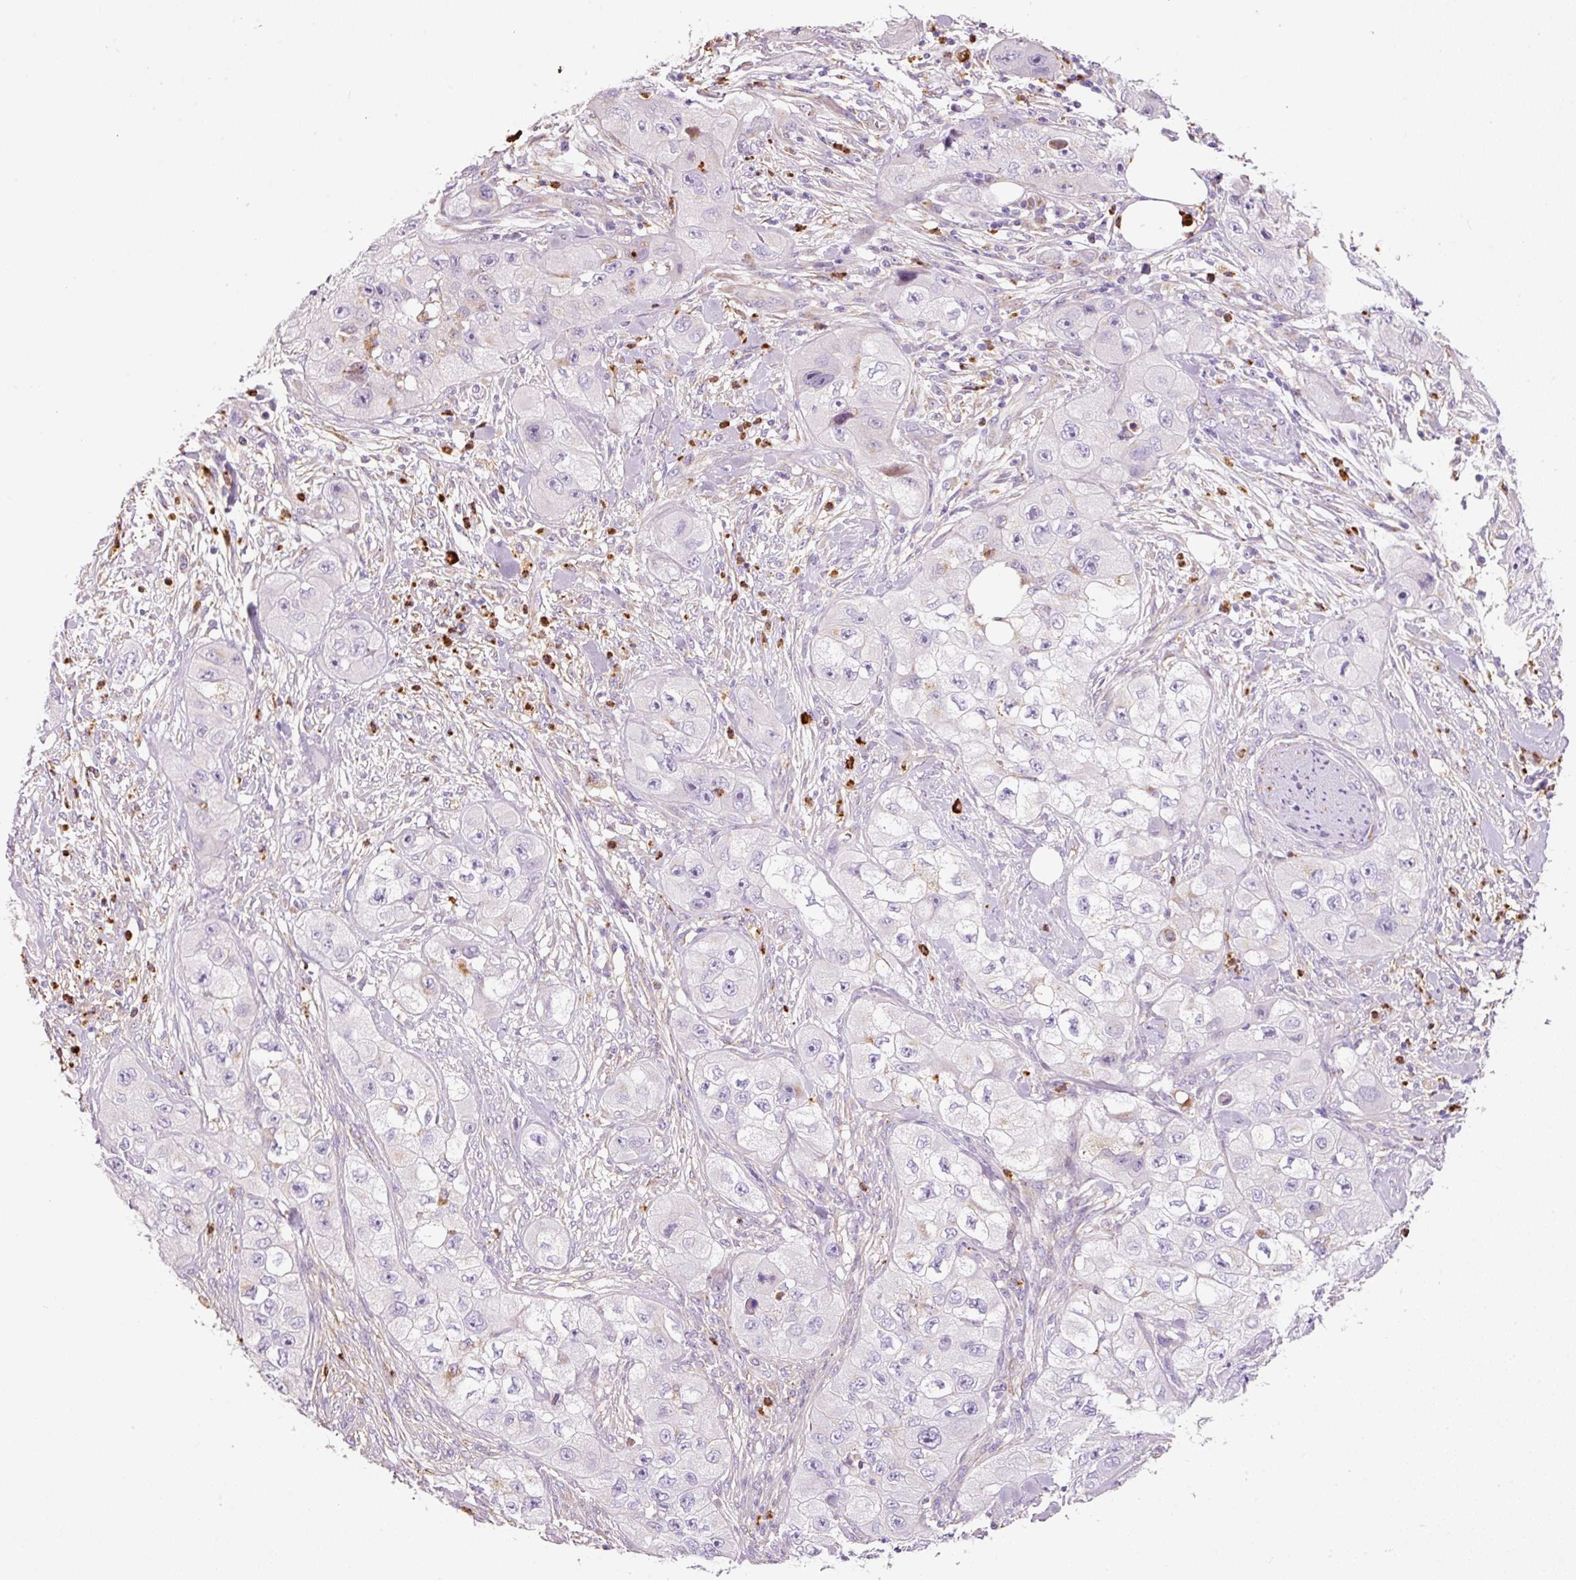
{"staining": {"intensity": "negative", "quantity": "none", "location": "none"}, "tissue": "skin cancer", "cell_type": "Tumor cells", "image_type": "cancer", "snomed": [{"axis": "morphology", "description": "Squamous cell carcinoma, NOS"}, {"axis": "topography", "description": "Skin"}, {"axis": "topography", "description": "Subcutis"}], "caption": "IHC of skin cancer (squamous cell carcinoma) exhibits no staining in tumor cells.", "gene": "TMC8", "patient": {"sex": "male", "age": 73}}